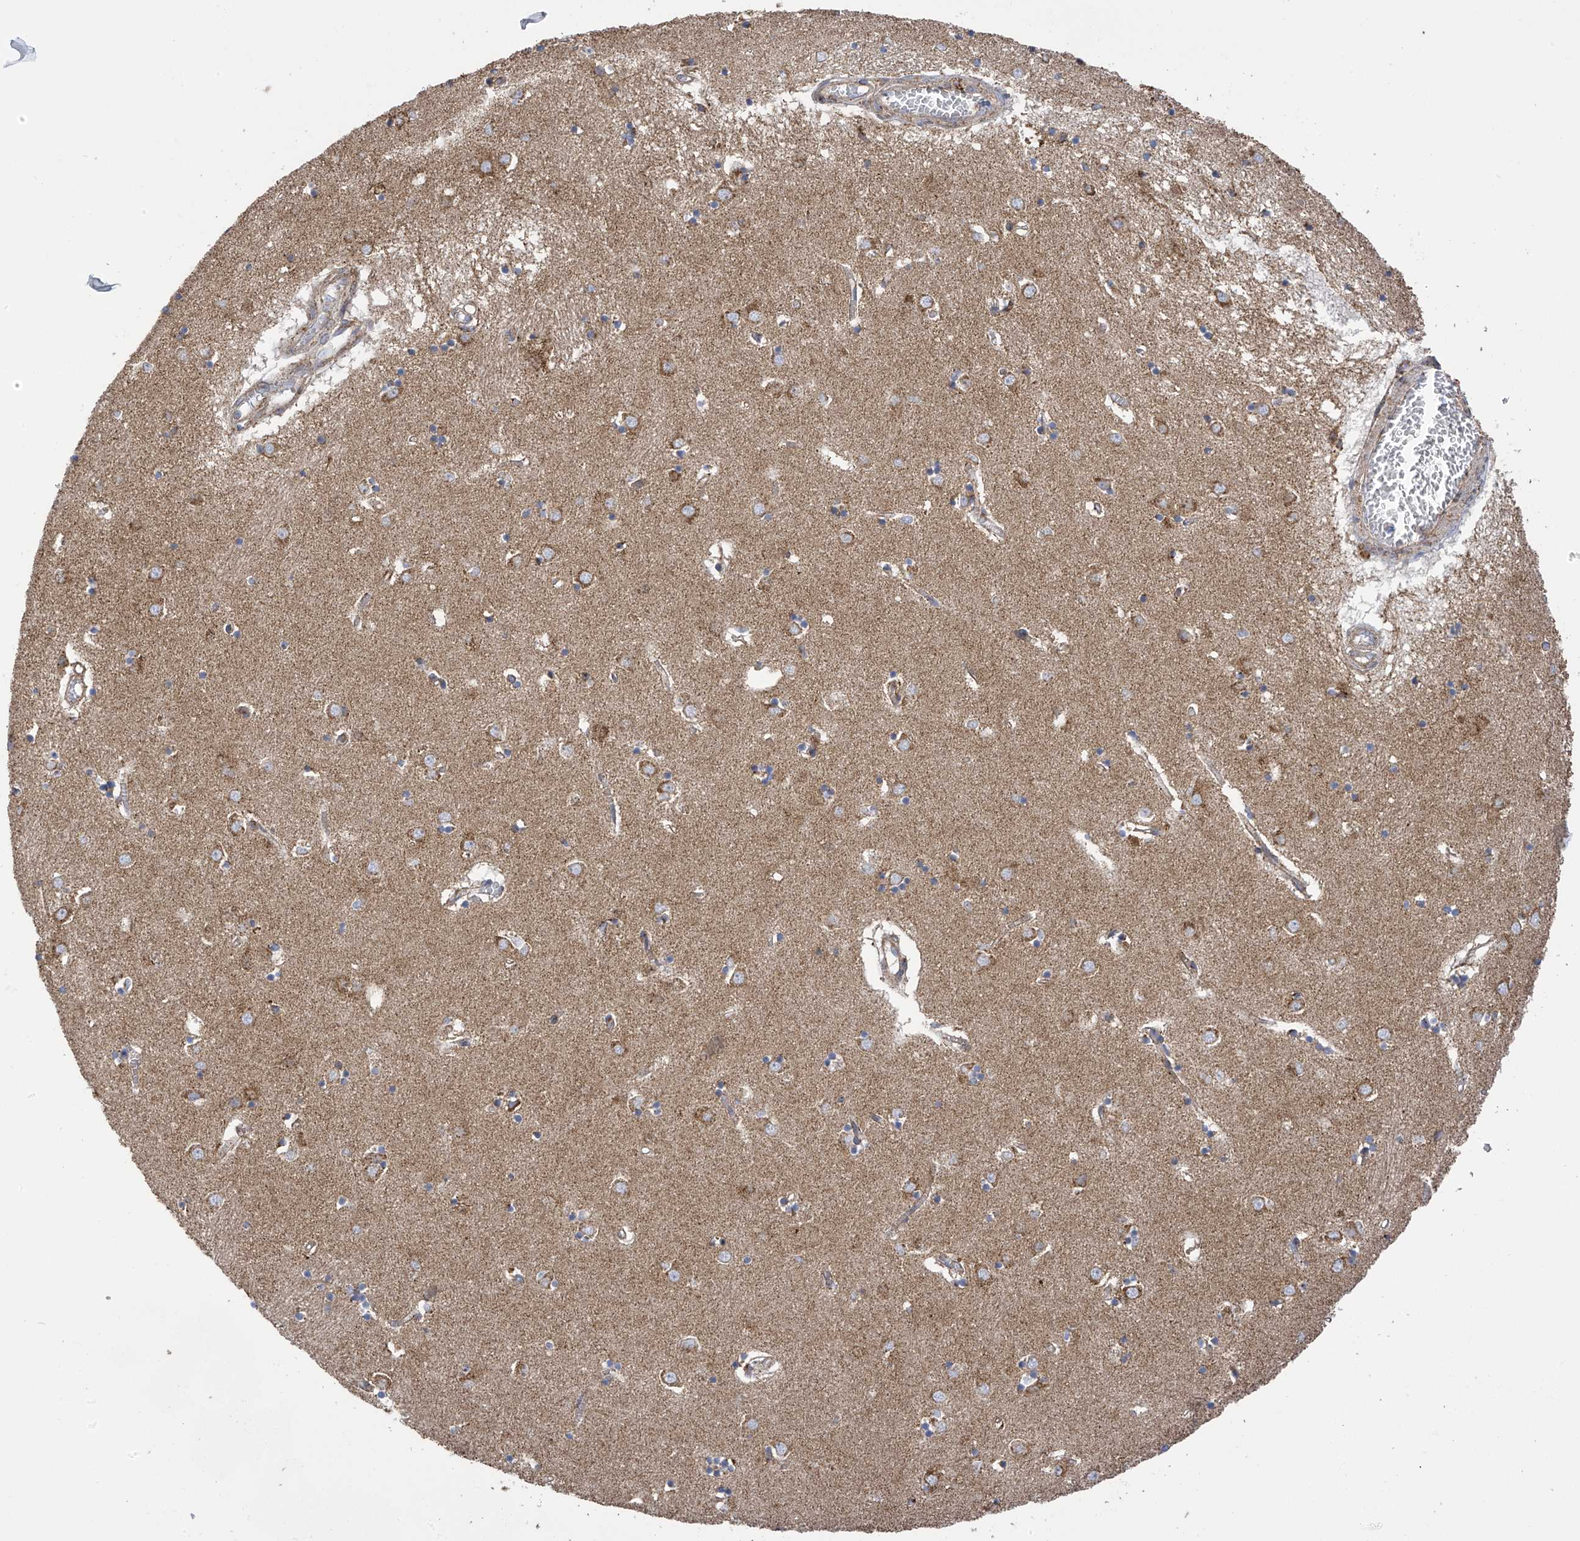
{"staining": {"intensity": "moderate", "quantity": "<25%", "location": "cytoplasmic/membranous"}, "tissue": "caudate", "cell_type": "Glial cells", "image_type": "normal", "snomed": [{"axis": "morphology", "description": "Normal tissue, NOS"}, {"axis": "topography", "description": "Lateral ventricle wall"}], "caption": "Caudate stained for a protein (brown) displays moderate cytoplasmic/membranous positive expression in about <25% of glial cells.", "gene": "ITM2B", "patient": {"sex": "male", "age": 70}}